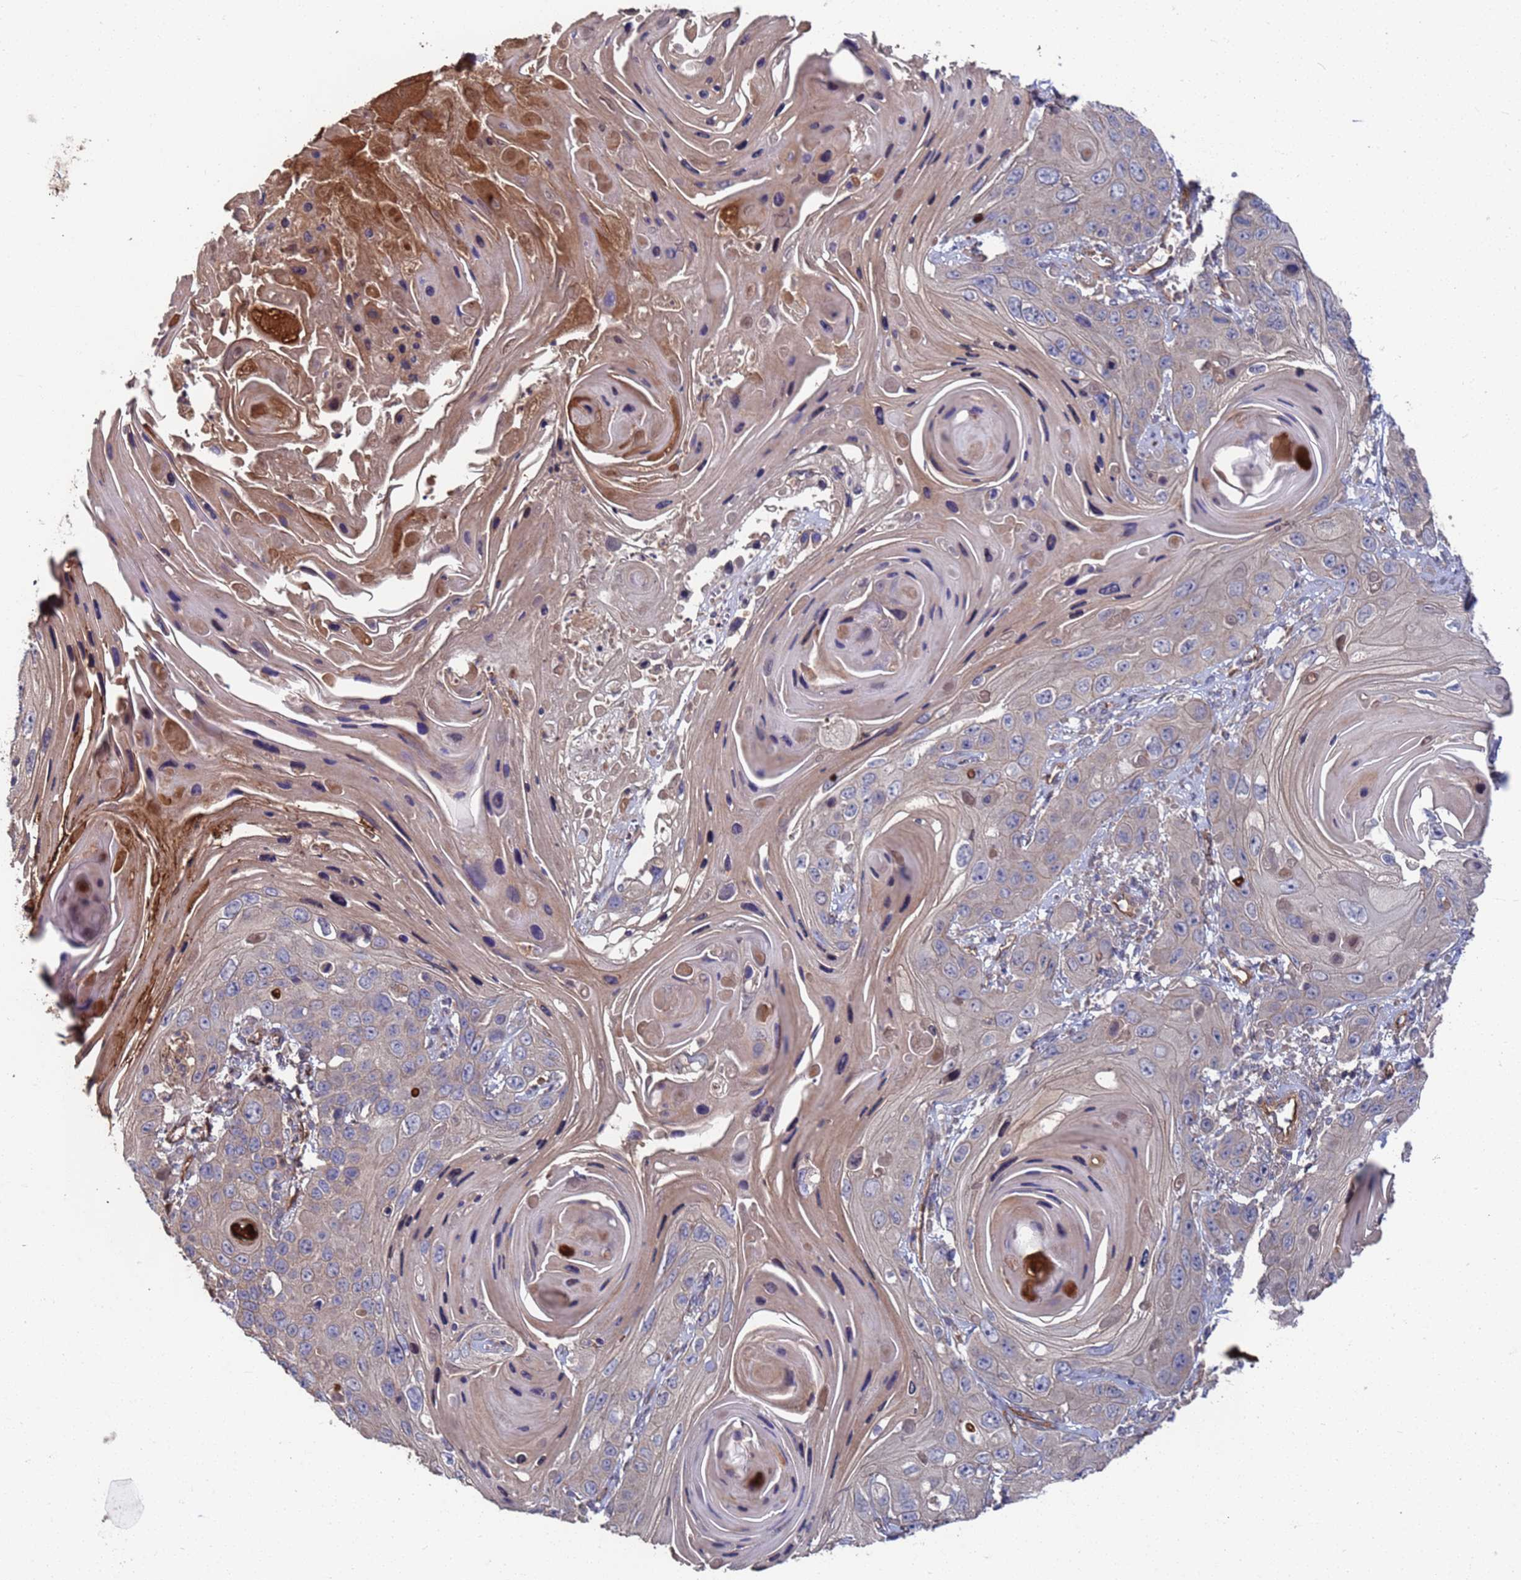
{"staining": {"intensity": "negative", "quantity": "none", "location": "none"}, "tissue": "skin cancer", "cell_type": "Tumor cells", "image_type": "cancer", "snomed": [{"axis": "morphology", "description": "Squamous cell carcinoma, NOS"}, {"axis": "topography", "description": "Skin"}], "caption": "Immunohistochemistry (IHC) image of human skin cancer (squamous cell carcinoma) stained for a protein (brown), which demonstrates no expression in tumor cells.", "gene": "NDUFAF6", "patient": {"sex": "male", "age": 55}}